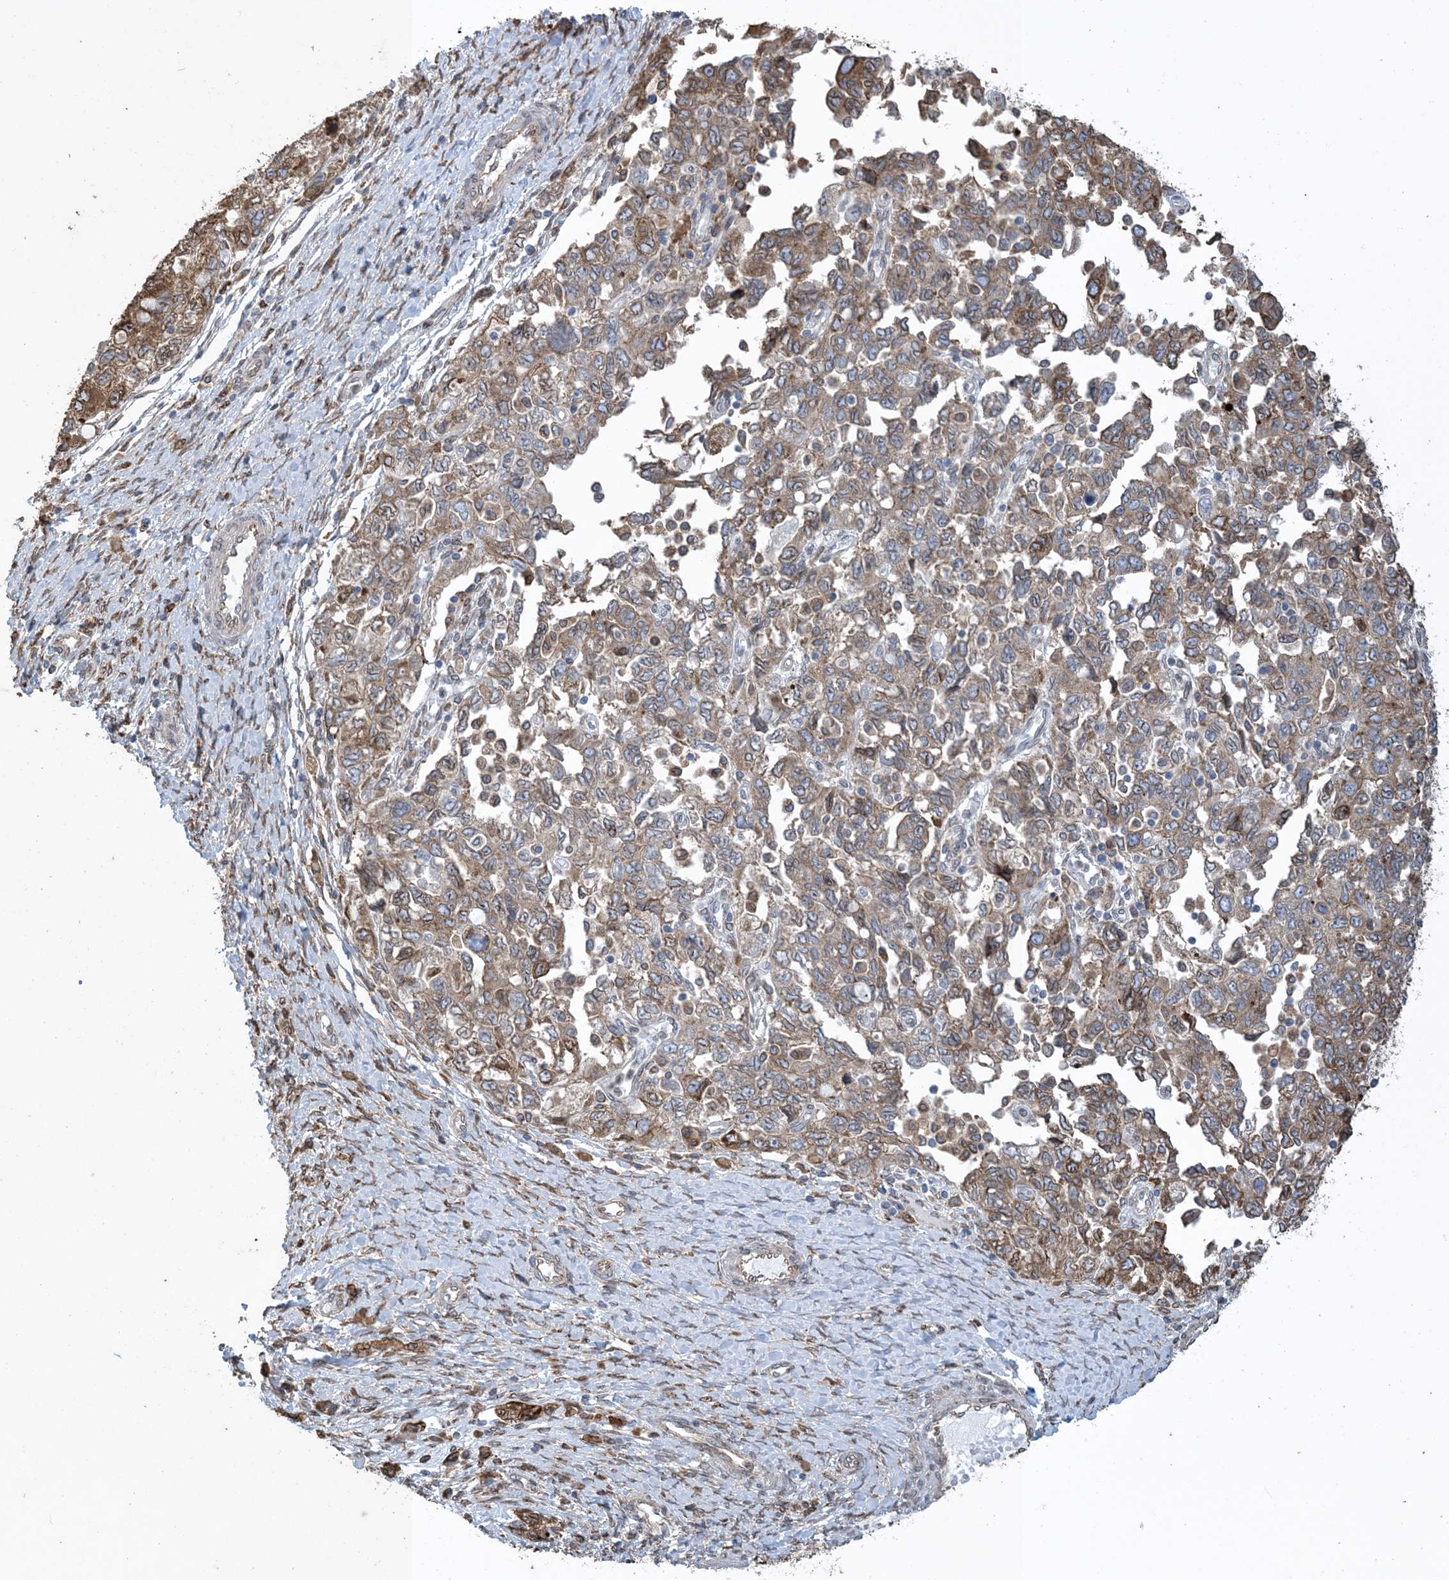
{"staining": {"intensity": "moderate", "quantity": ">75%", "location": "cytoplasmic/membranous"}, "tissue": "ovarian cancer", "cell_type": "Tumor cells", "image_type": "cancer", "snomed": [{"axis": "morphology", "description": "Carcinoma, NOS"}, {"axis": "morphology", "description": "Cystadenocarcinoma, serous, NOS"}, {"axis": "topography", "description": "Ovary"}], "caption": "This histopathology image exhibits ovarian carcinoma stained with immunohistochemistry (IHC) to label a protein in brown. The cytoplasmic/membranous of tumor cells show moderate positivity for the protein. Nuclei are counter-stained blue.", "gene": "SHANK1", "patient": {"sex": "female", "age": 69}}